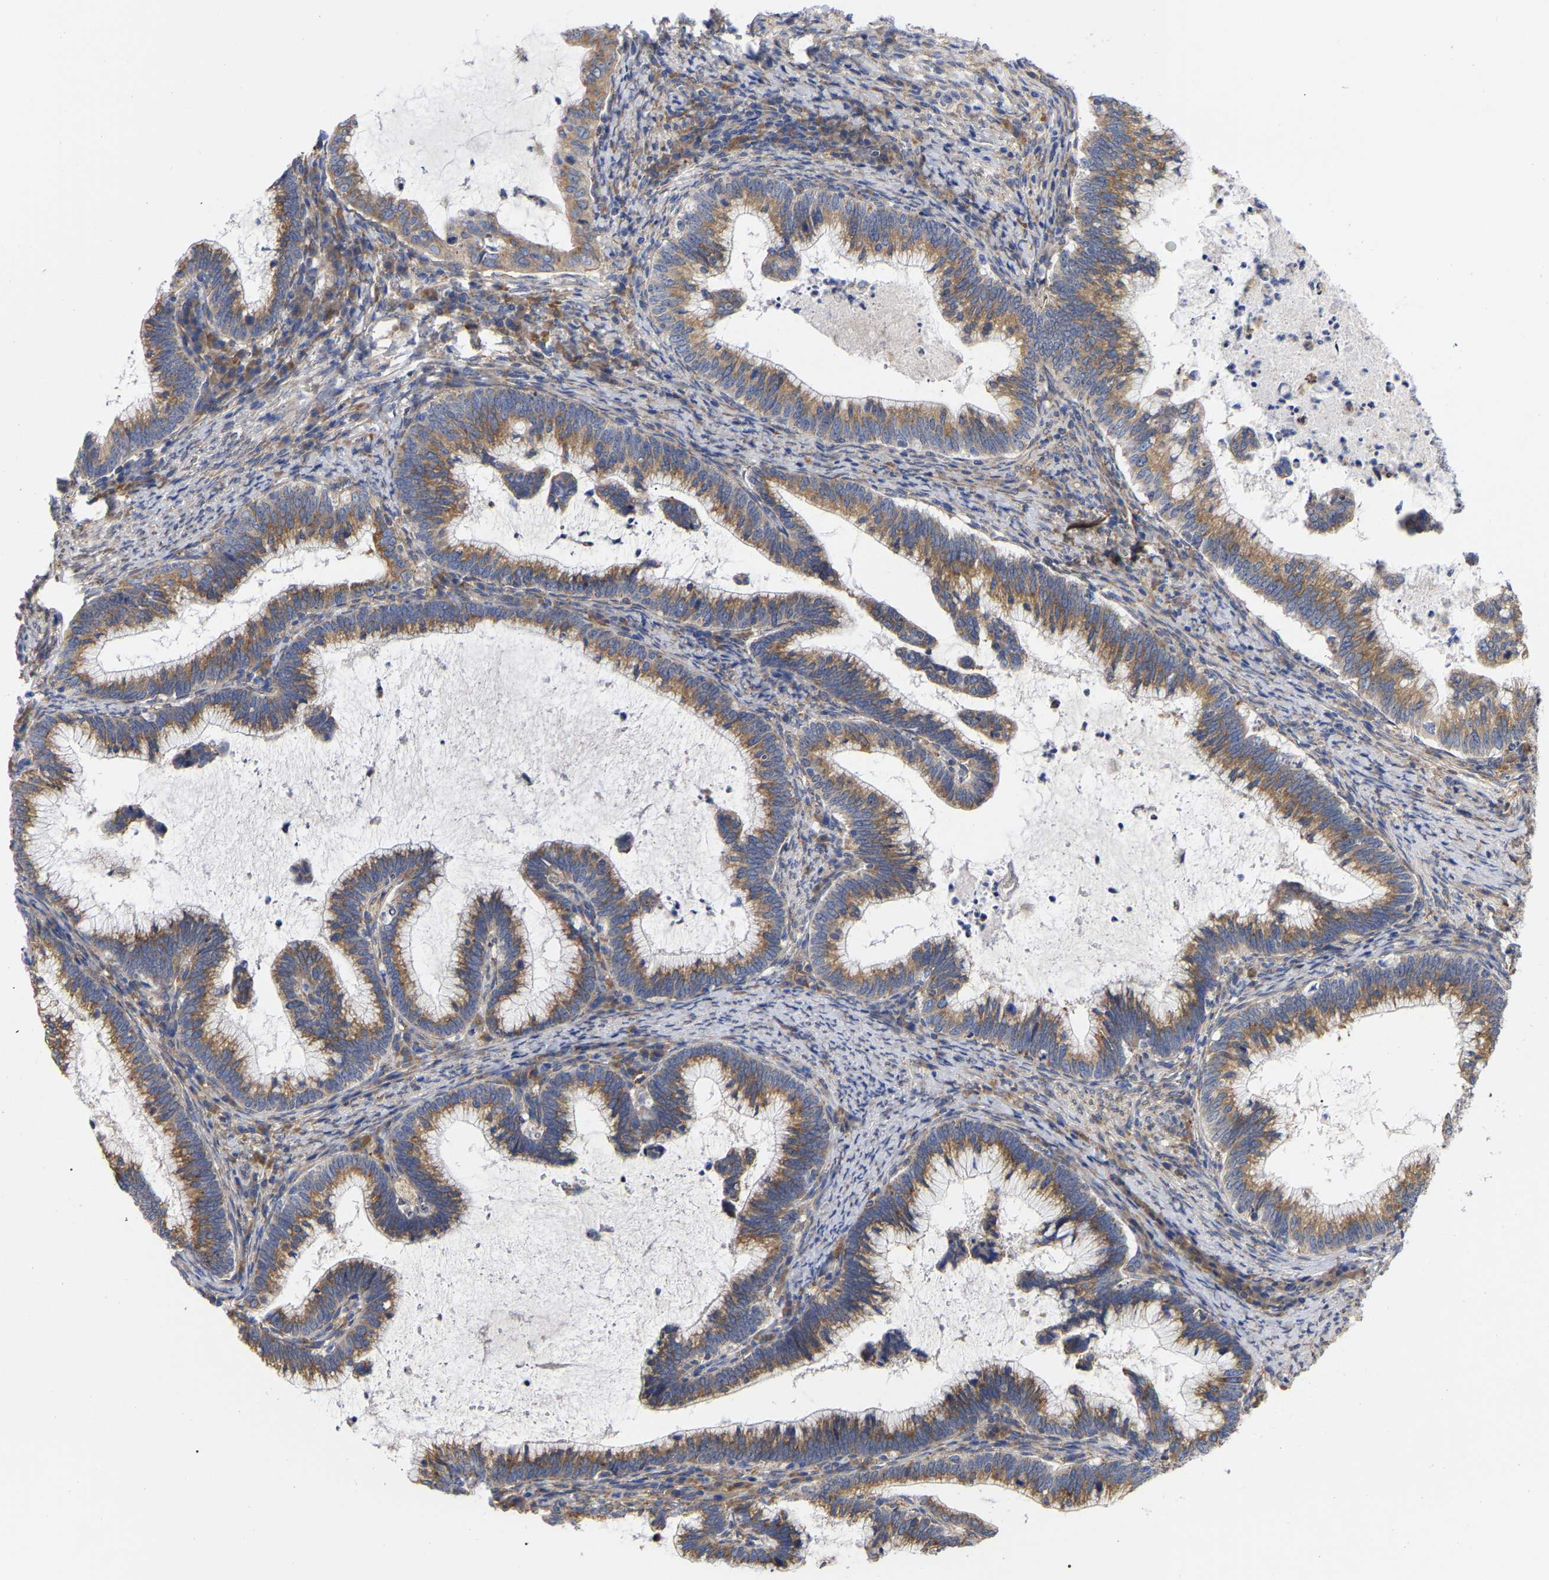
{"staining": {"intensity": "moderate", "quantity": ">75%", "location": "cytoplasmic/membranous"}, "tissue": "cervical cancer", "cell_type": "Tumor cells", "image_type": "cancer", "snomed": [{"axis": "morphology", "description": "Adenocarcinoma, NOS"}, {"axis": "topography", "description": "Cervix"}], "caption": "Moderate cytoplasmic/membranous protein positivity is present in about >75% of tumor cells in cervical adenocarcinoma.", "gene": "CFAP298", "patient": {"sex": "female", "age": 36}}